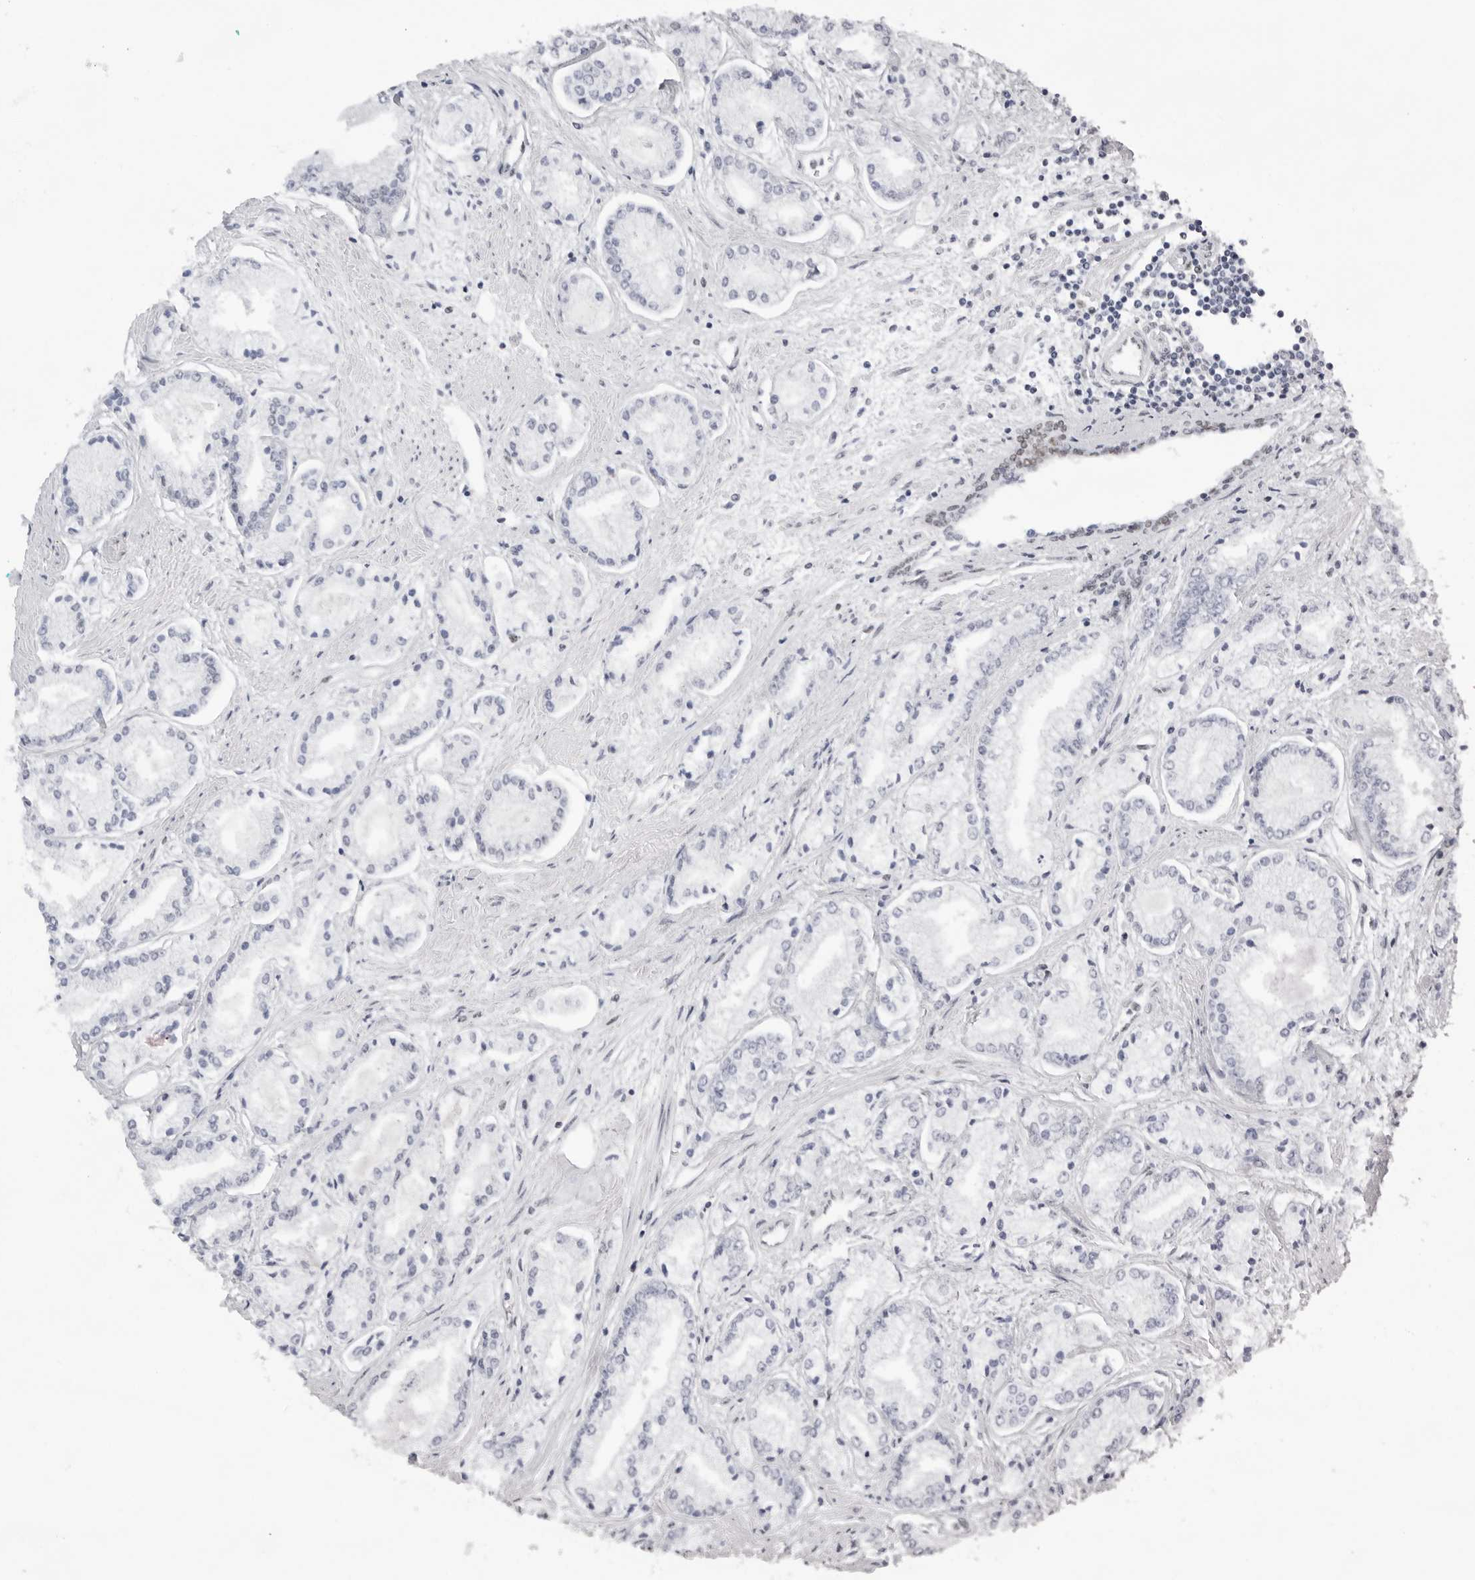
{"staining": {"intensity": "negative", "quantity": "none", "location": "none"}, "tissue": "prostate cancer", "cell_type": "Tumor cells", "image_type": "cancer", "snomed": [{"axis": "morphology", "description": "Adenocarcinoma, Low grade"}, {"axis": "topography", "description": "Prostate"}], "caption": "A high-resolution image shows IHC staining of prostate cancer (adenocarcinoma (low-grade)), which displays no significant positivity in tumor cells.", "gene": "IRF2BP2", "patient": {"sex": "male", "age": 52}}